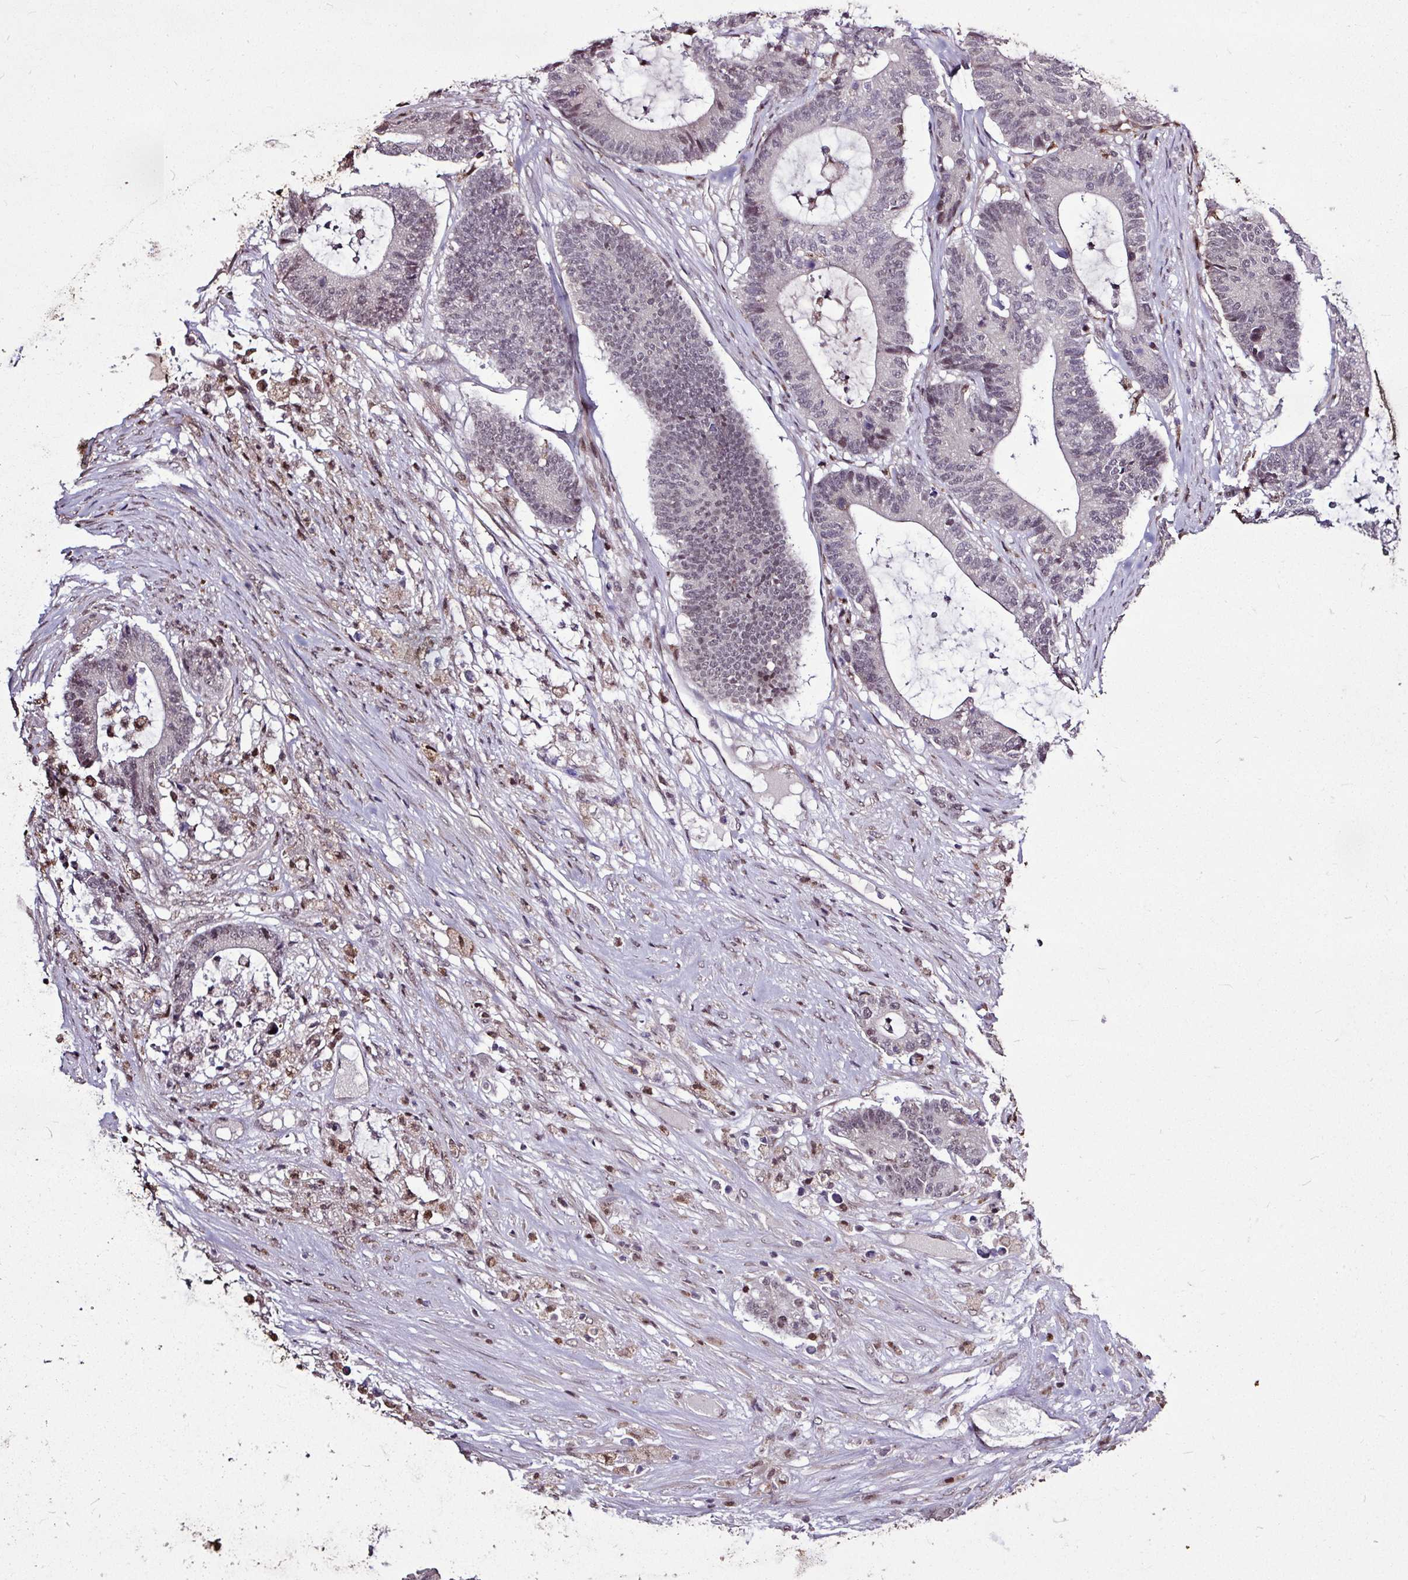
{"staining": {"intensity": "weak", "quantity": "<25%", "location": "nuclear"}, "tissue": "colorectal cancer", "cell_type": "Tumor cells", "image_type": "cancer", "snomed": [{"axis": "morphology", "description": "Adenocarcinoma, NOS"}, {"axis": "topography", "description": "Colon"}], "caption": "Colorectal cancer was stained to show a protein in brown. There is no significant staining in tumor cells.", "gene": "SKIC2", "patient": {"sex": "female", "age": 84}}